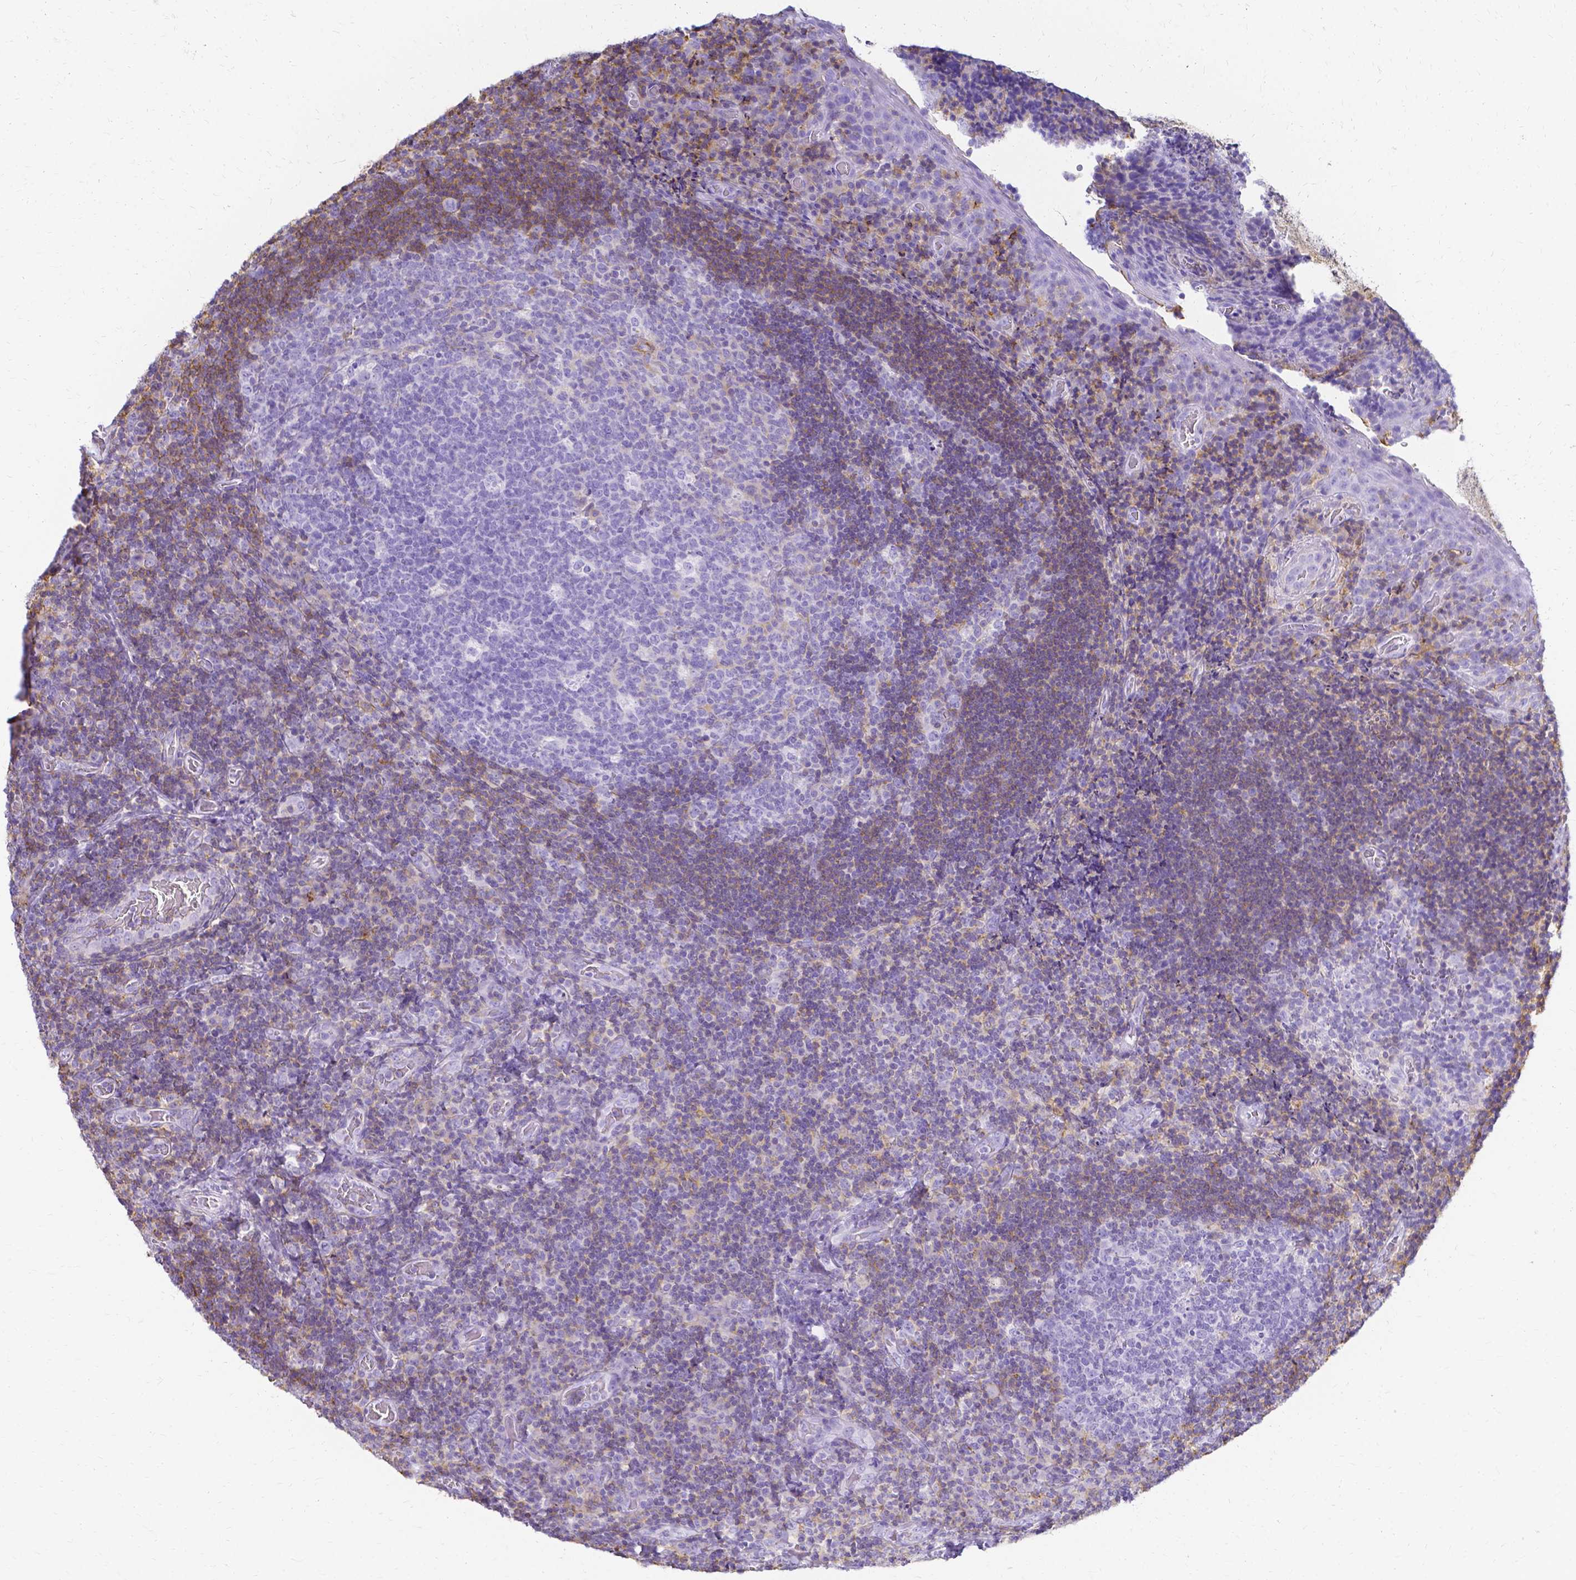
{"staining": {"intensity": "negative", "quantity": "none", "location": "none"}, "tissue": "tonsil", "cell_type": "Germinal center cells", "image_type": "normal", "snomed": [{"axis": "morphology", "description": "Normal tissue, NOS"}, {"axis": "topography", "description": "Tonsil"}], "caption": "A photomicrograph of tonsil stained for a protein demonstrates no brown staining in germinal center cells.", "gene": "HSPA12A", "patient": {"sex": "male", "age": 17}}